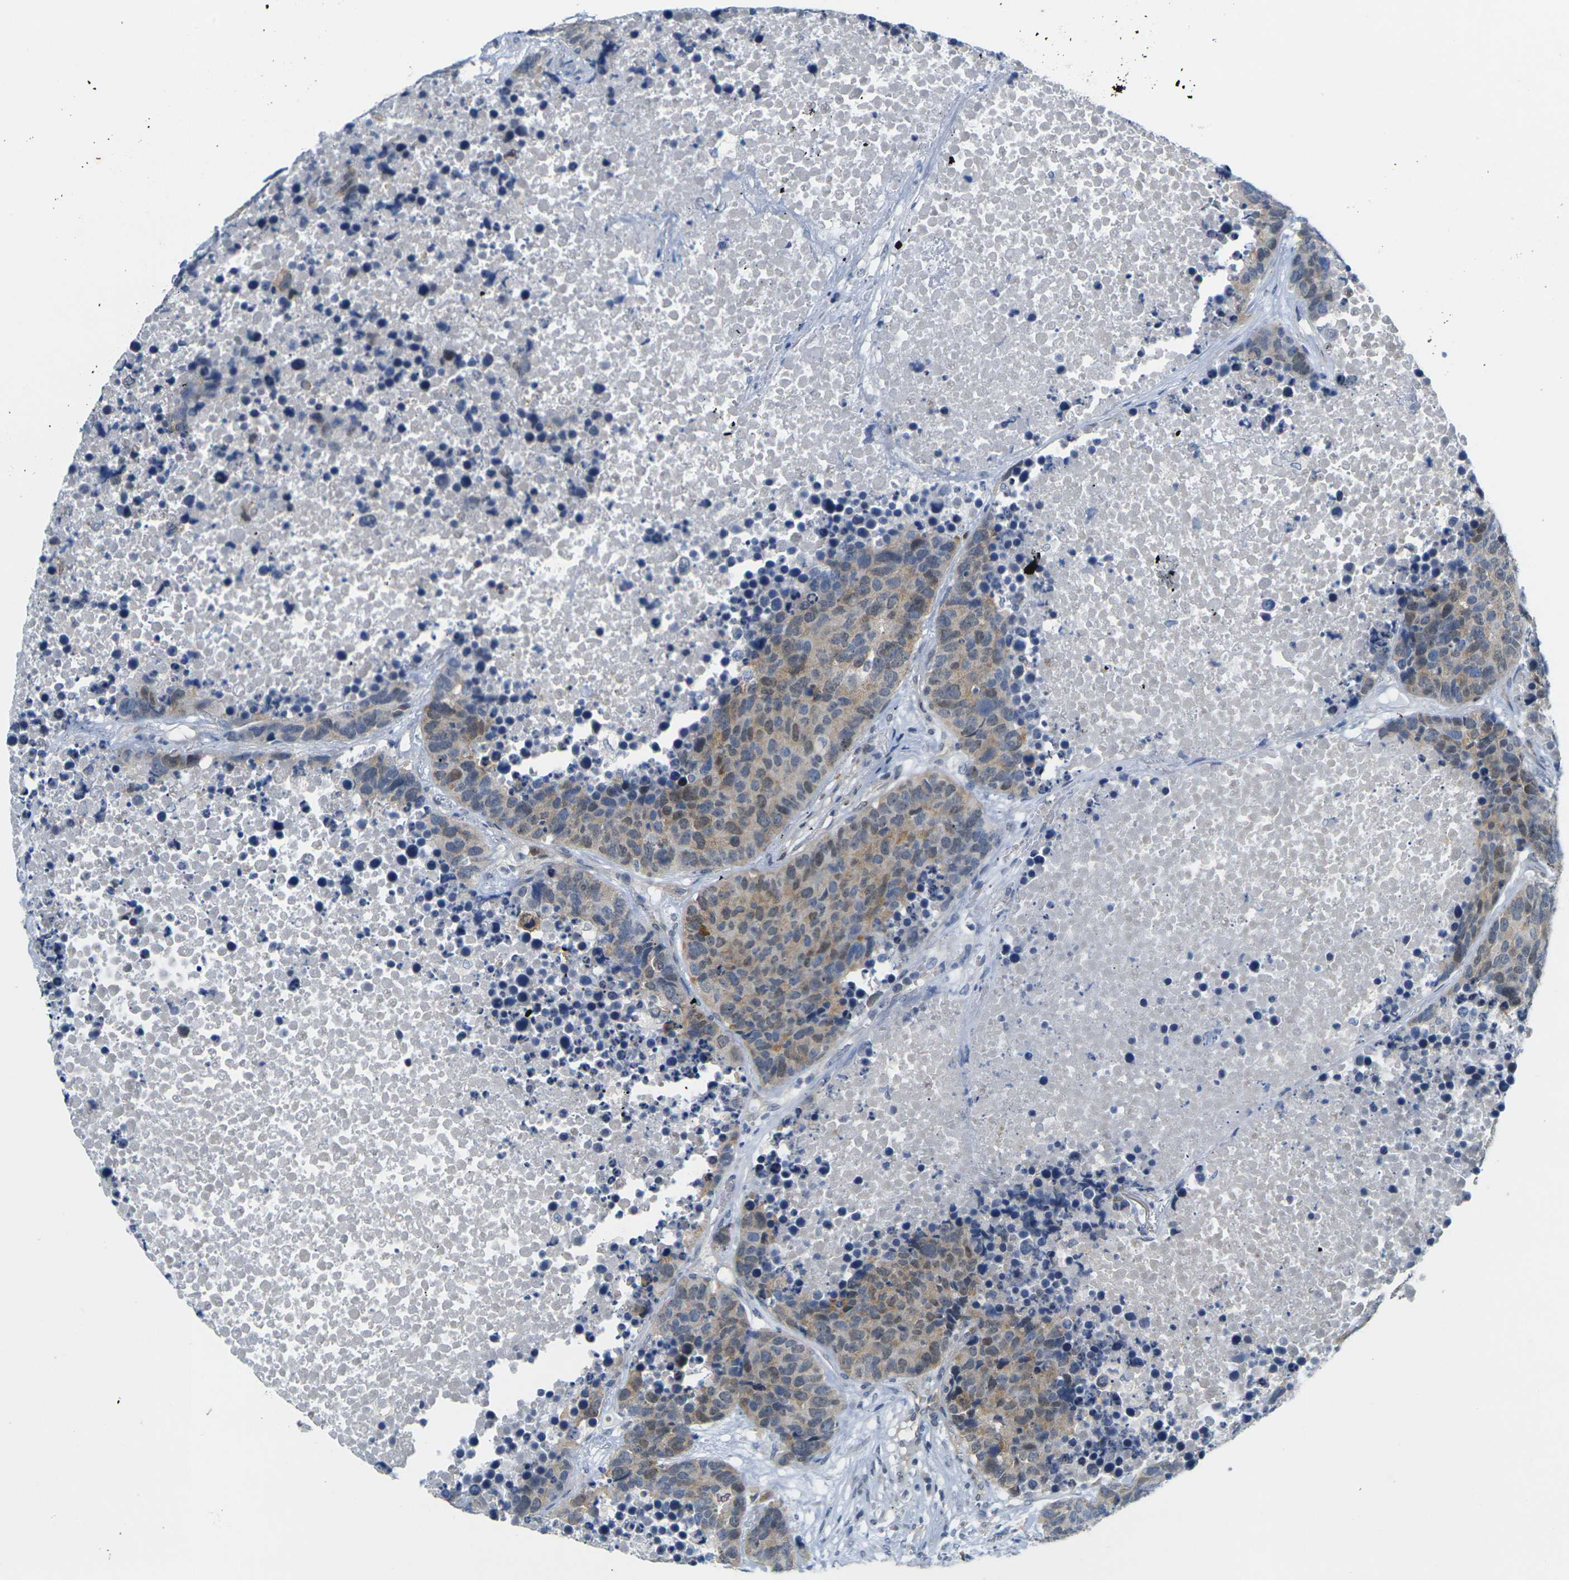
{"staining": {"intensity": "moderate", "quantity": "25%-75%", "location": "cytoplasmic/membranous,nuclear"}, "tissue": "carcinoid", "cell_type": "Tumor cells", "image_type": "cancer", "snomed": [{"axis": "morphology", "description": "Carcinoid, malignant, NOS"}, {"axis": "topography", "description": "Lung"}], "caption": "Brown immunohistochemical staining in carcinoid shows moderate cytoplasmic/membranous and nuclear staining in about 25%-75% of tumor cells. Nuclei are stained in blue.", "gene": "CDK2", "patient": {"sex": "male", "age": 60}}